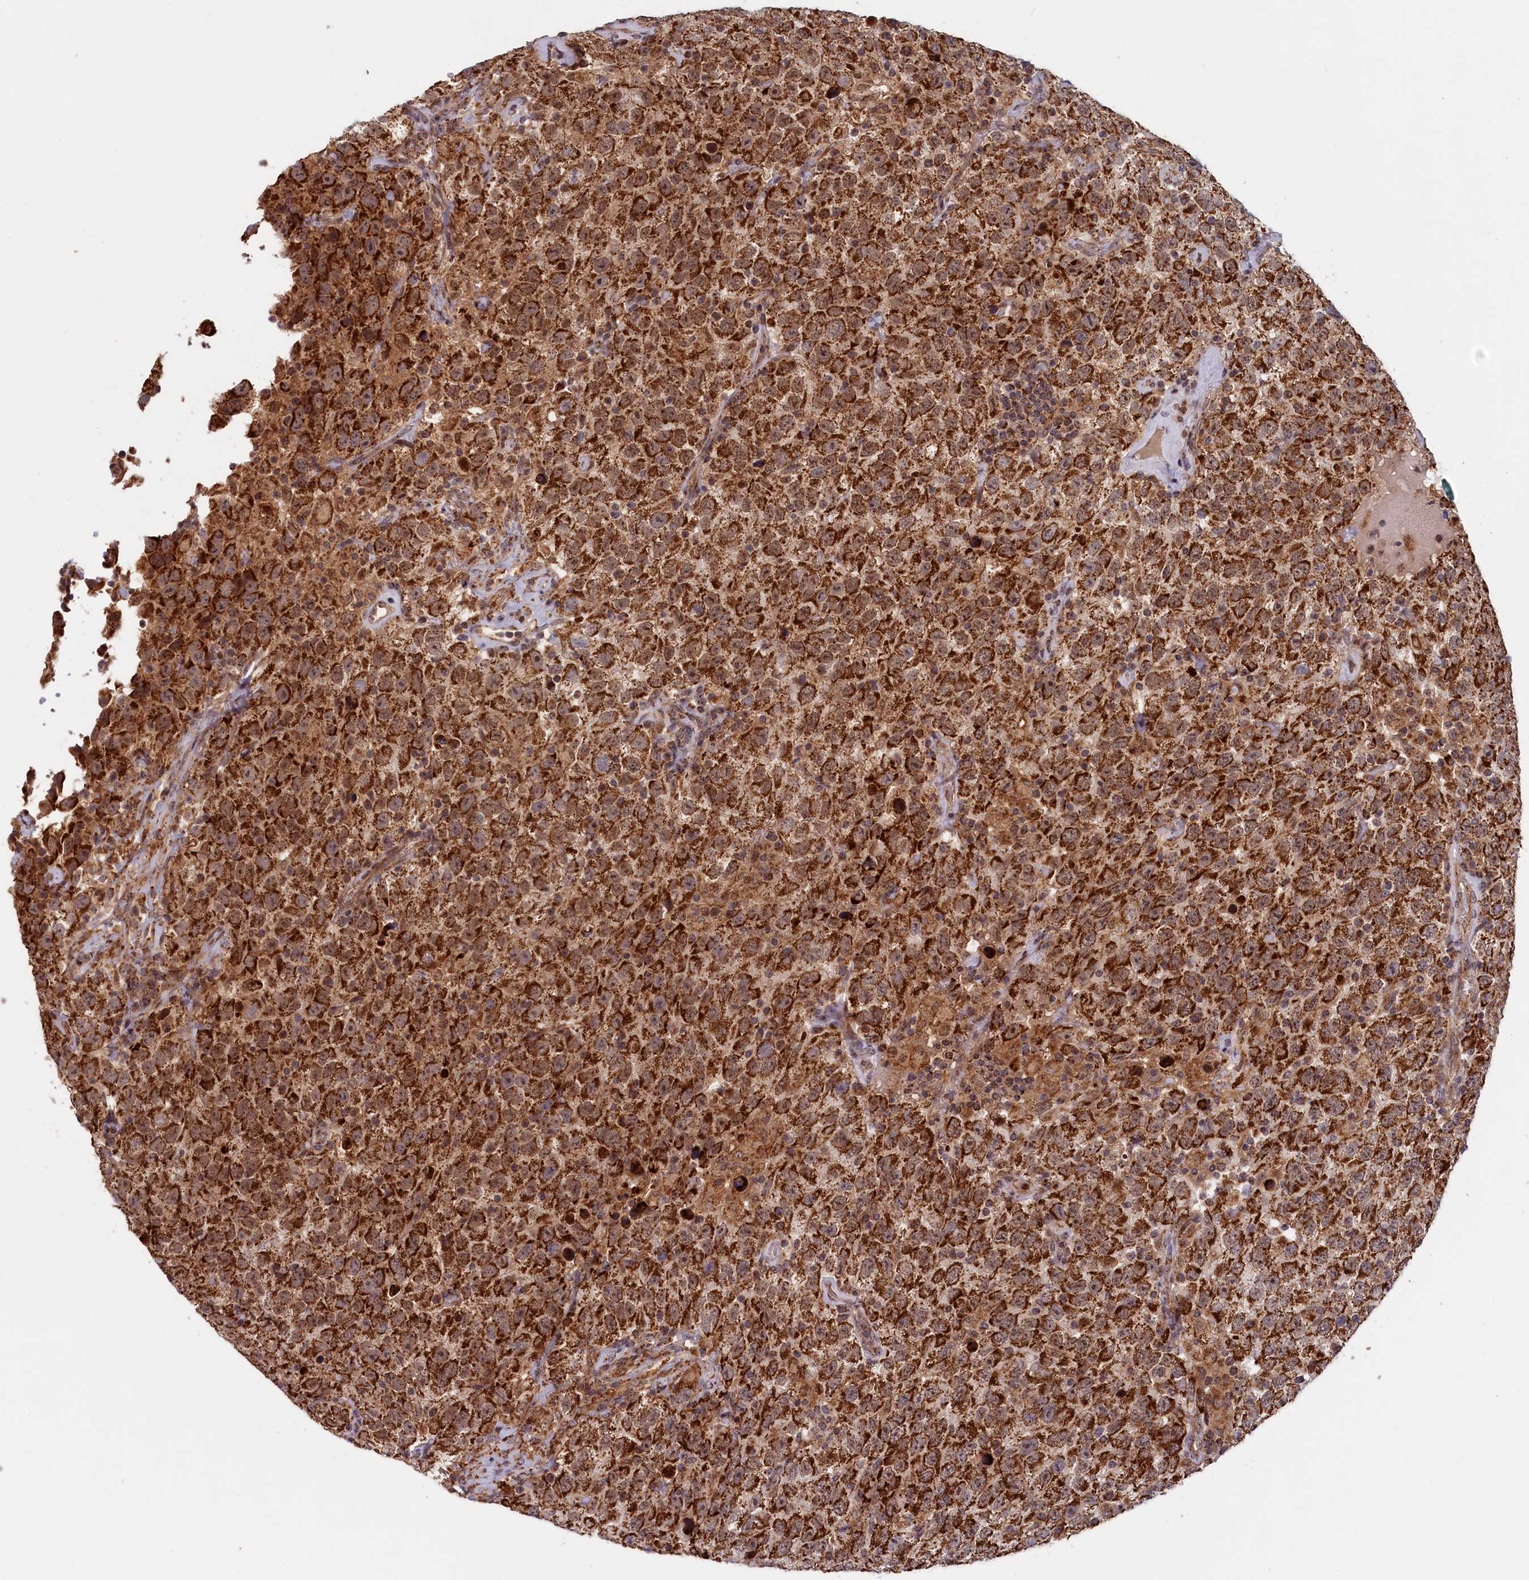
{"staining": {"intensity": "strong", "quantity": ">75%", "location": "cytoplasmic/membranous"}, "tissue": "testis cancer", "cell_type": "Tumor cells", "image_type": "cancer", "snomed": [{"axis": "morphology", "description": "Seminoma, NOS"}, {"axis": "topography", "description": "Testis"}], "caption": "Immunohistochemical staining of human testis cancer (seminoma) demonstrates strong cytoplasmic/membranous protein expression in approximately >75% of tumor cells. Nuclei are stained in blue.", "gene": "DUS3L", "patient": {"sex": "male", "age": 41}}